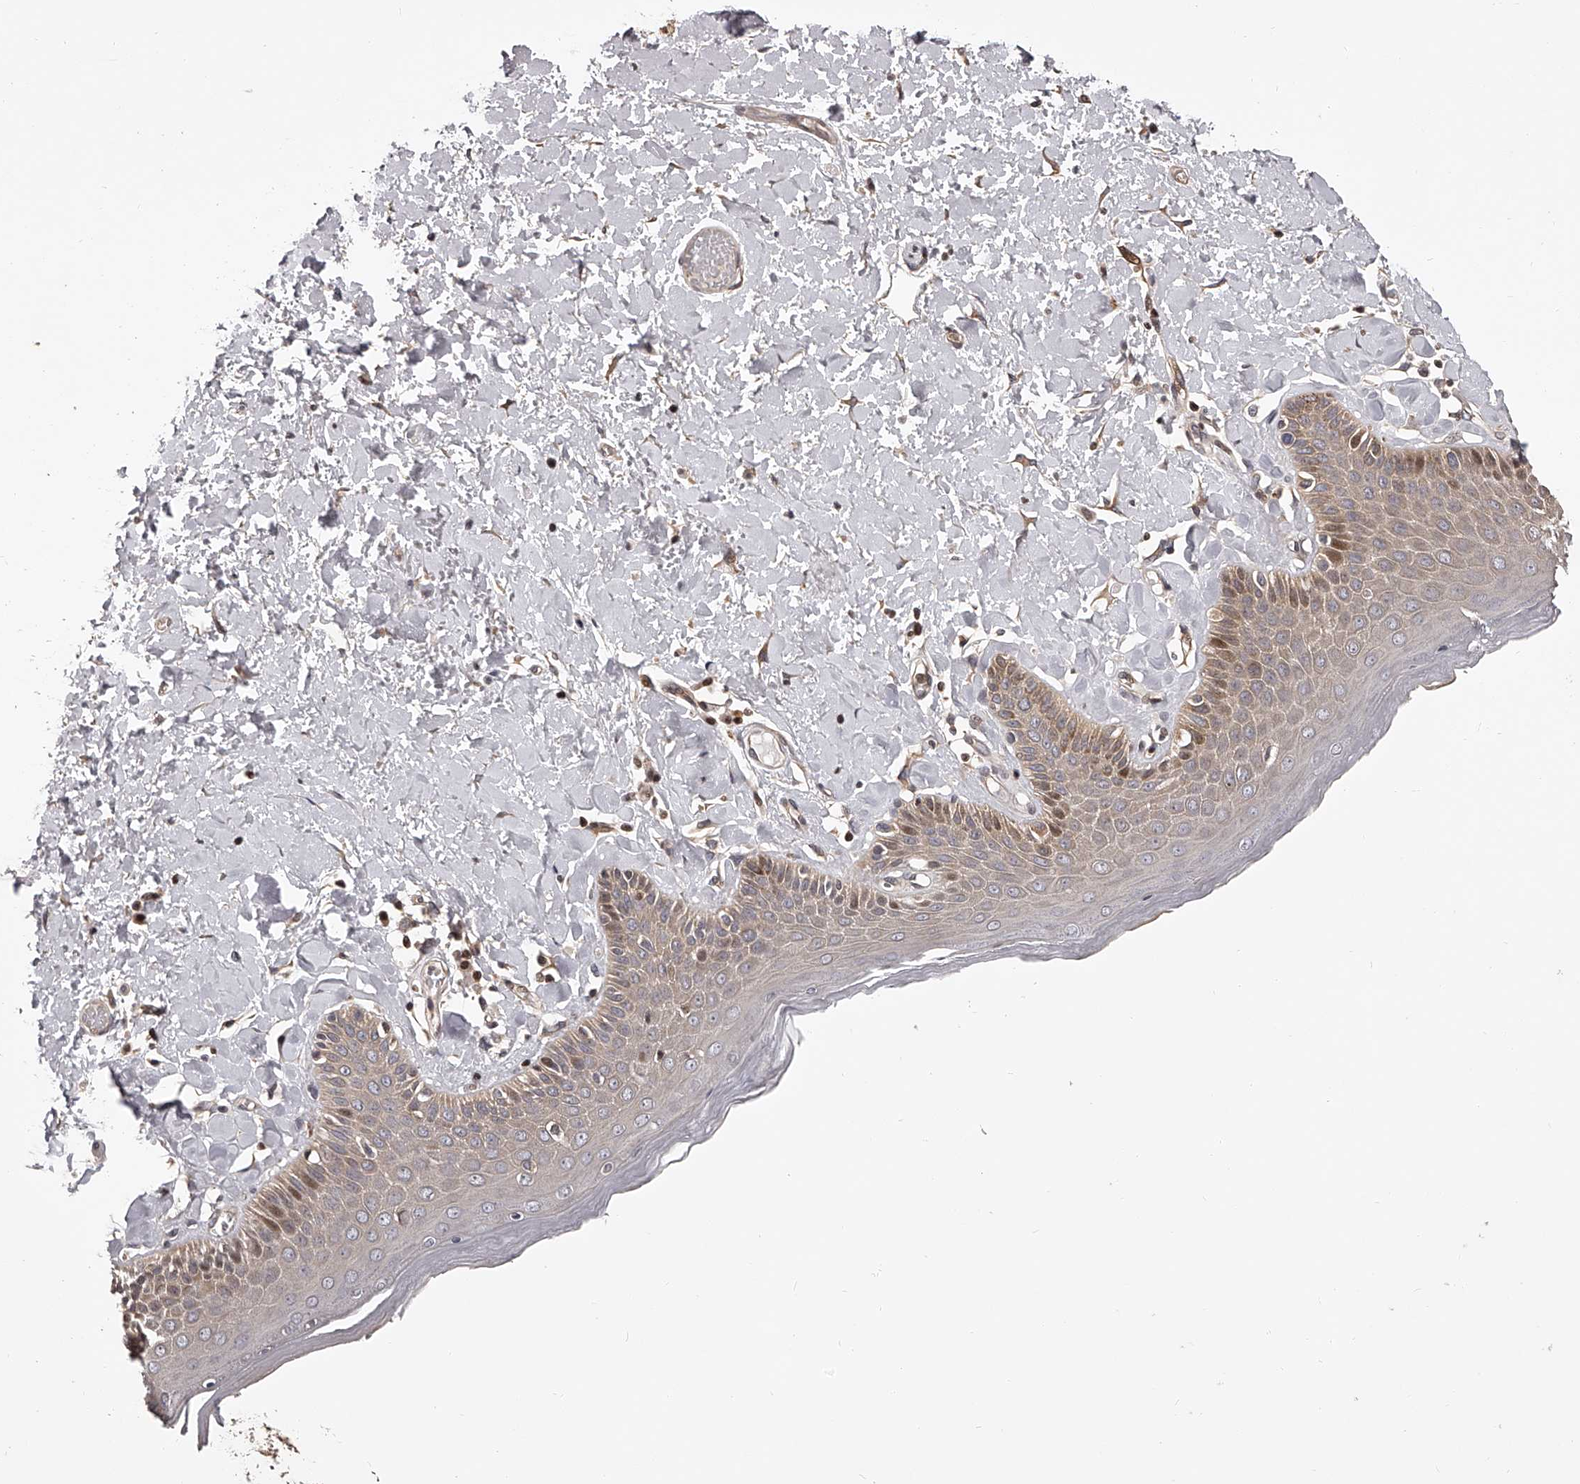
{"staining": {"intensity": "moderate", "quantity": "25%-75%", "location": "nuclear"}, "tissue": "skin", "cell_type": "Epidermal cells", "image_type": "normal", "snomed": [{"axis": "morphology", "description": "Normal tissue, NOS"}, {"axis": "topography", "description": "Anal"}], "caption": "Immunohistochemistry (IHC) of unremarkable human skin shows medium levels of moderate nuclear expression in about 25%-75% of epidermal cells. Using DAB (3,3'-diaminobenzidine) (brown) and hematoxylin (blue) stains, captured at high magnification using brightfield microscopy.", "gene": "PFDN2", "patient": {"sex": "male", "age": 69}}